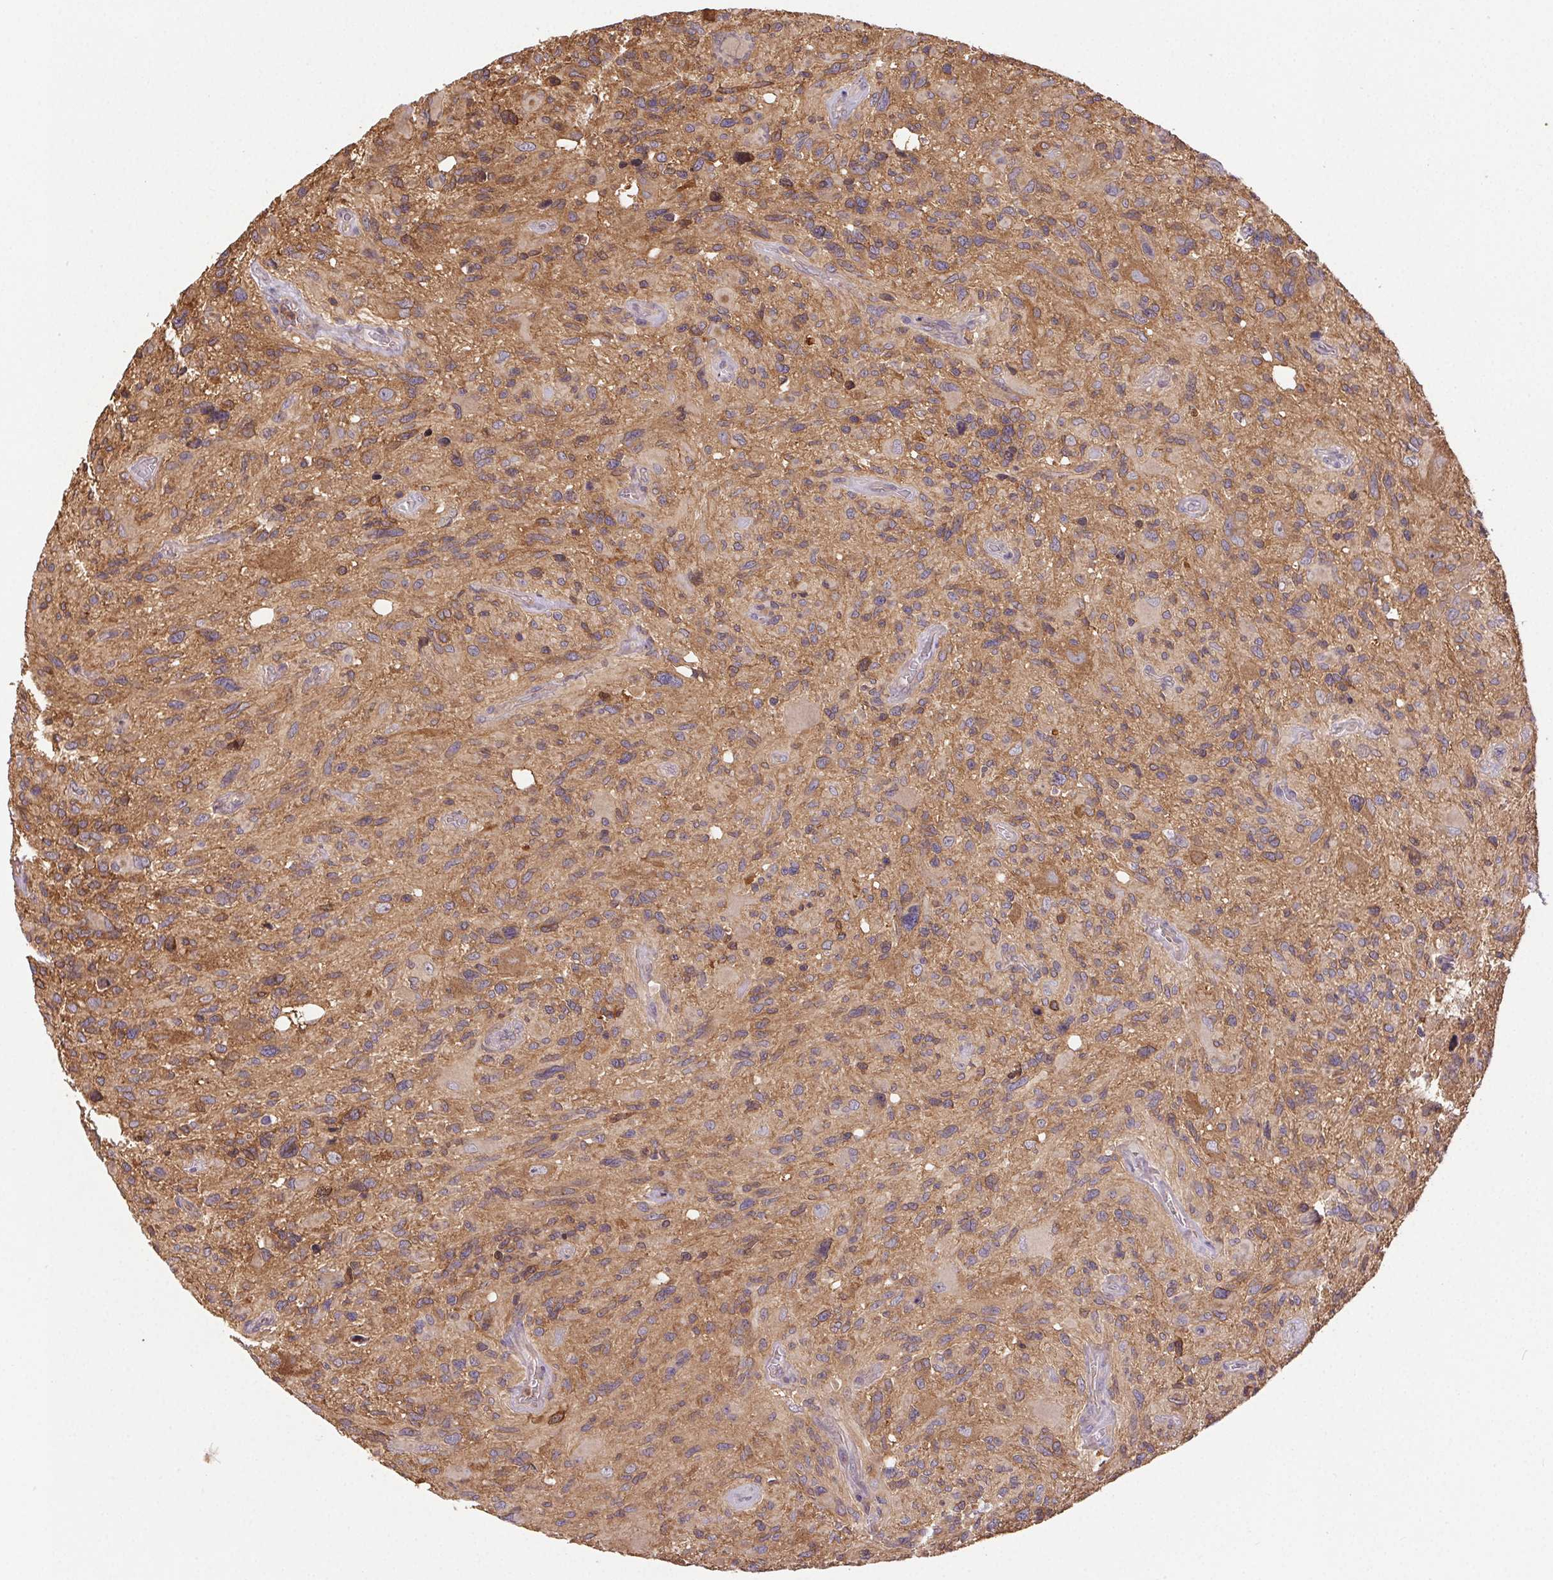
{"staining": {"intensity": "moderate", "quantity": "25%-75%", "location": "cytoplasmic/membranous"}, "tissue": "glioma", "cell_type": "Tumor cells", "image_type": "cancer", "snomed": [{"axis": "morphology", "description": "Glioma, malignant, High grade"}, {"axis": "topography", "description": "Brain"}], "caption": "Immunohistochemical staining of human glioma exhibits medium levels of moderate cytoplasmic/membranous protein staining in about 25%-75% of tumor cells. Nuclei are stained in blue.", "gene": "GDI2", "patient": {"sex": "male", "age": 49}}